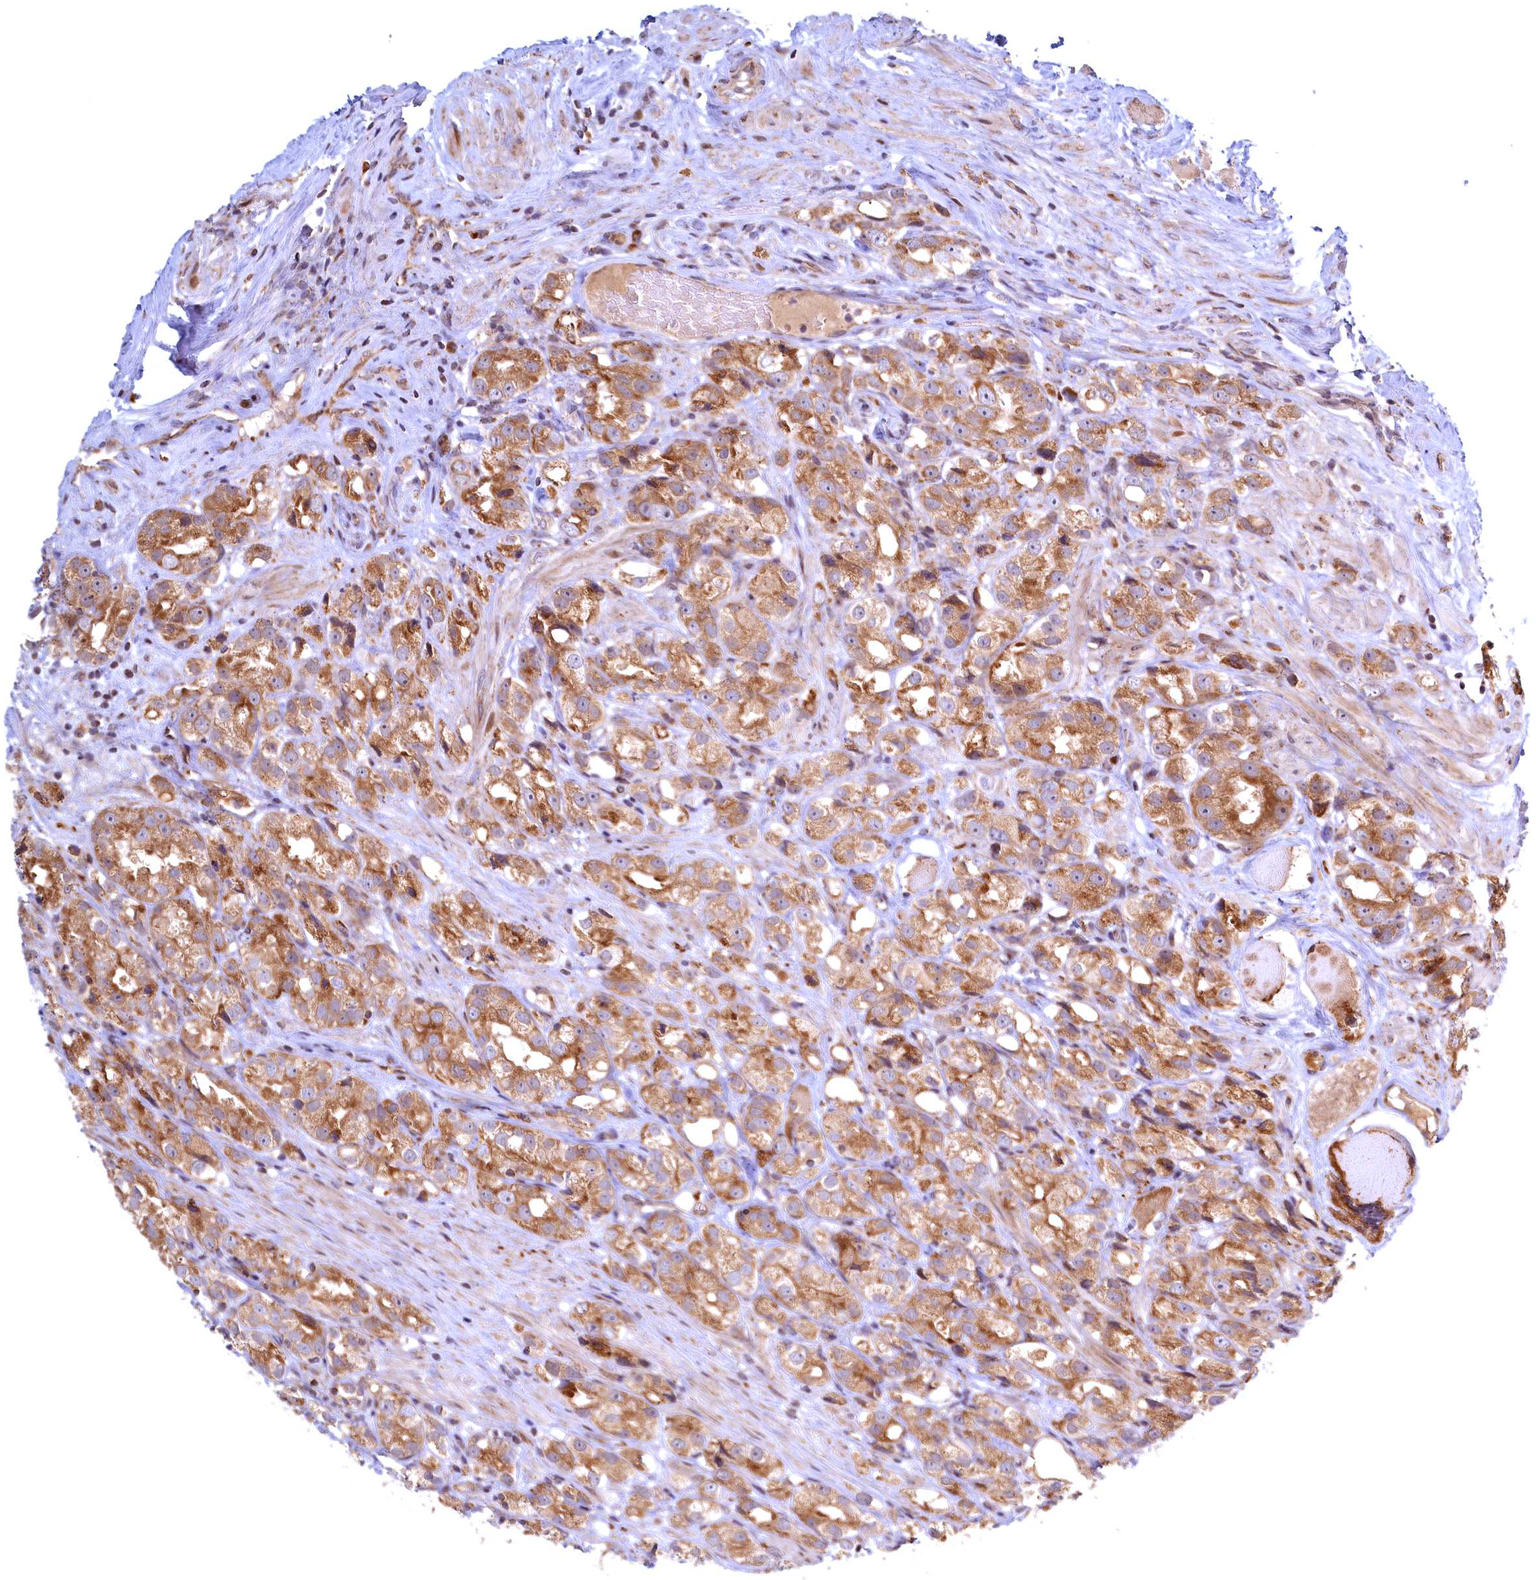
{"staining": {"intensity": "moderate", "quantity": ">75%", "location": "cytoplasmic/membranous"}, "tissue": "prostate cancer", "cell_type": "Tumor cells", "image_type": "cancer", "snomed": [{"axis": "morphology", "description": "Adenocarcinoma, NOS"}, {"axis": "topography", "description": "Prostate"}], "caption": "High-magnification brightfield microscopy of prostate adenocarcinoma stained with DAB (3,3'-diaminobenzidine) (brown) and counterstained with hematoxylin (blue). tumor cells exhibit moderate cytoplasmic/membranous staining is appreciated in approximately>75% of cells.", "gene": "PLA2G10", "patient": {"sex": "male", "age": 79}}